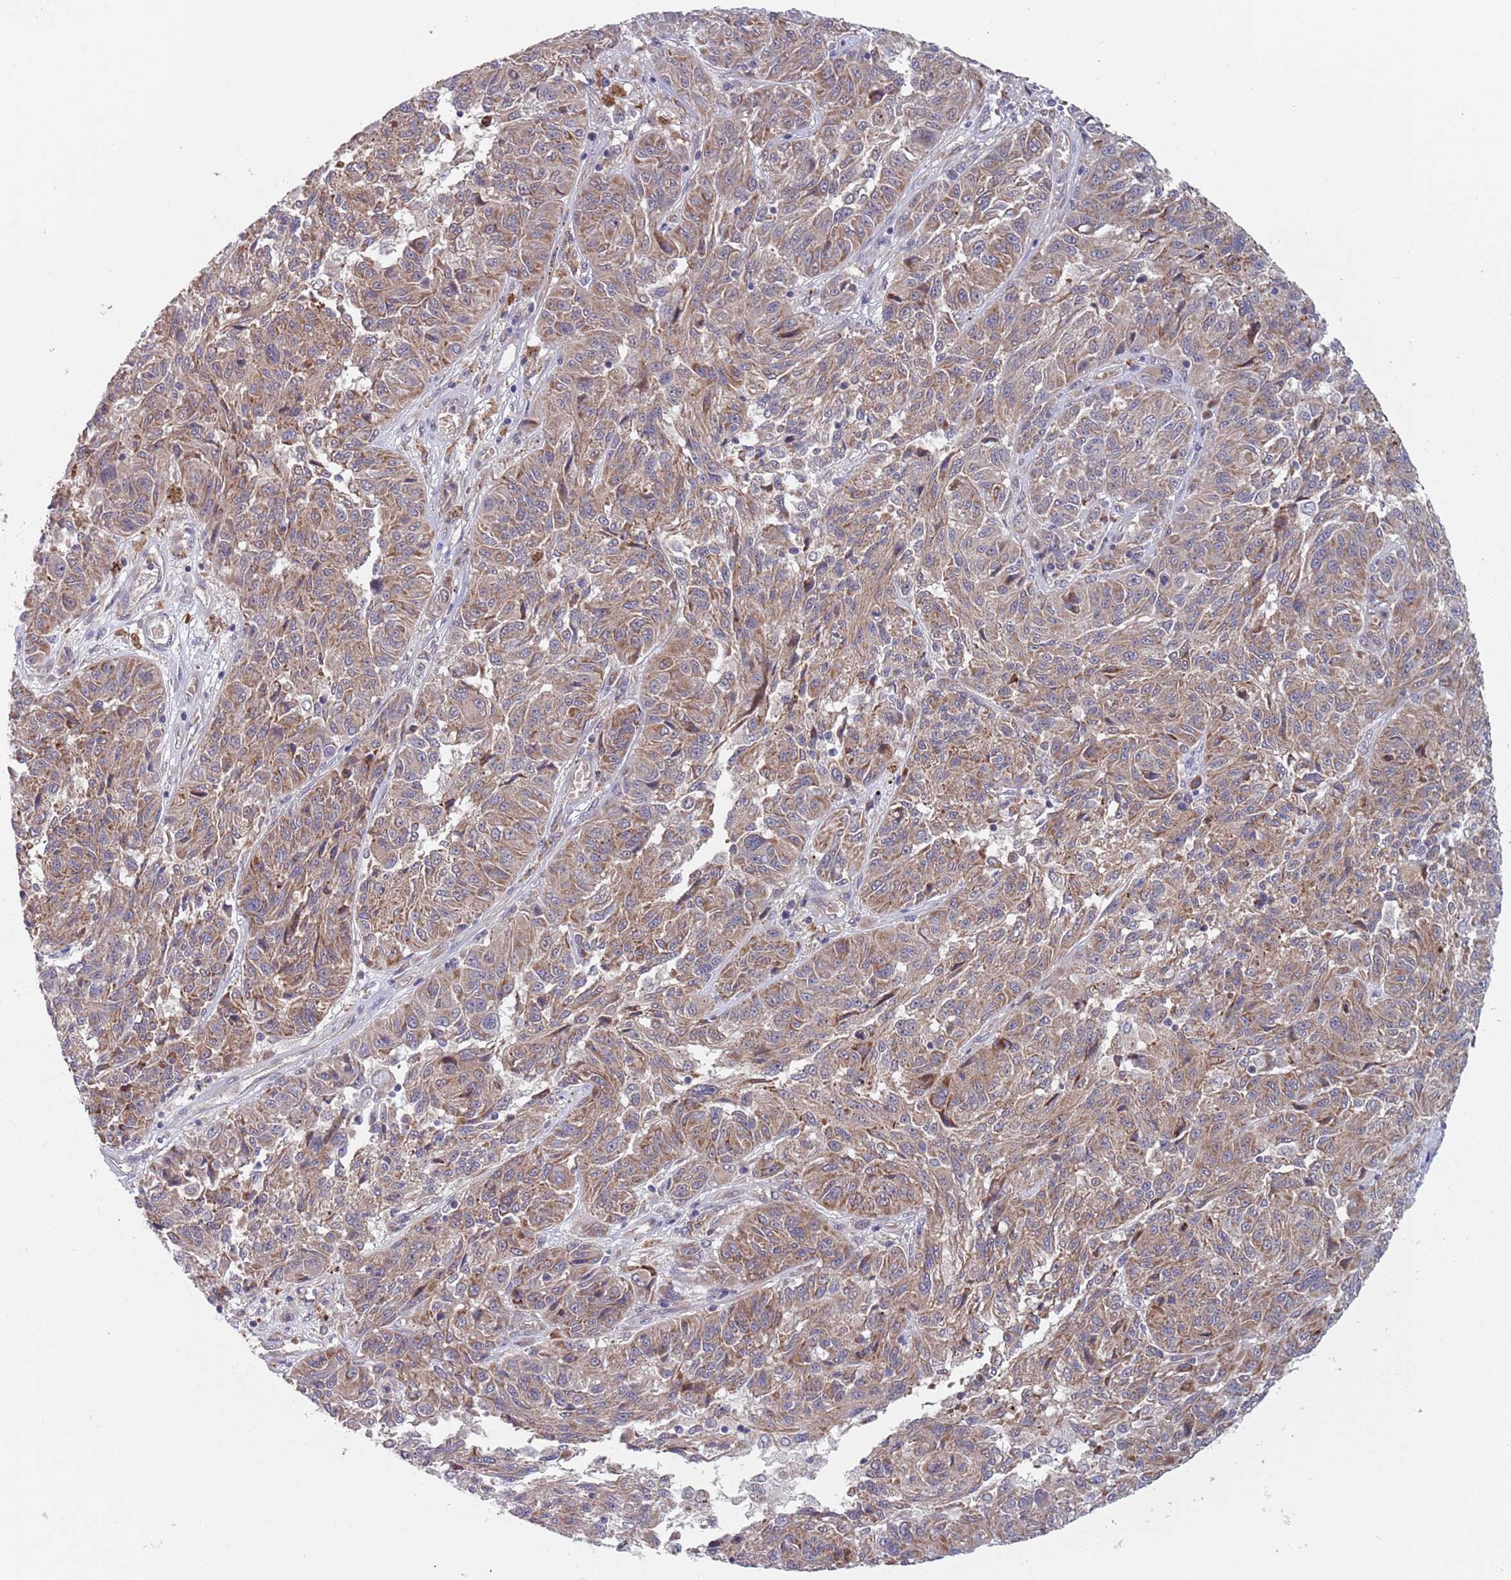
{"staining": {"intensity": "moderate", "quantity": ">75%", "location": "cytoplasmic/membranous"}, "tissue": "melanoma", "cell_type": "Tumor cells", "image_type": "cancer", "snomed": [{"axis": "morphology", "description": "Malignant melanoma, NOS"}, {"axis": "topography", "description": "Skin"}], "caption": "High-magnification brightfield microscopy of malignant melanoma stained with DAB (3,3'-diaminobenzidine) (brown) and counterstained with hematoxylin (blue). tumor cells exhibit moderate cytoplasmic/membranous positivity is appreciated in about>75% of cells.", "gene": "ZNF140", "patient": {"sex": "male", "age": 53}}